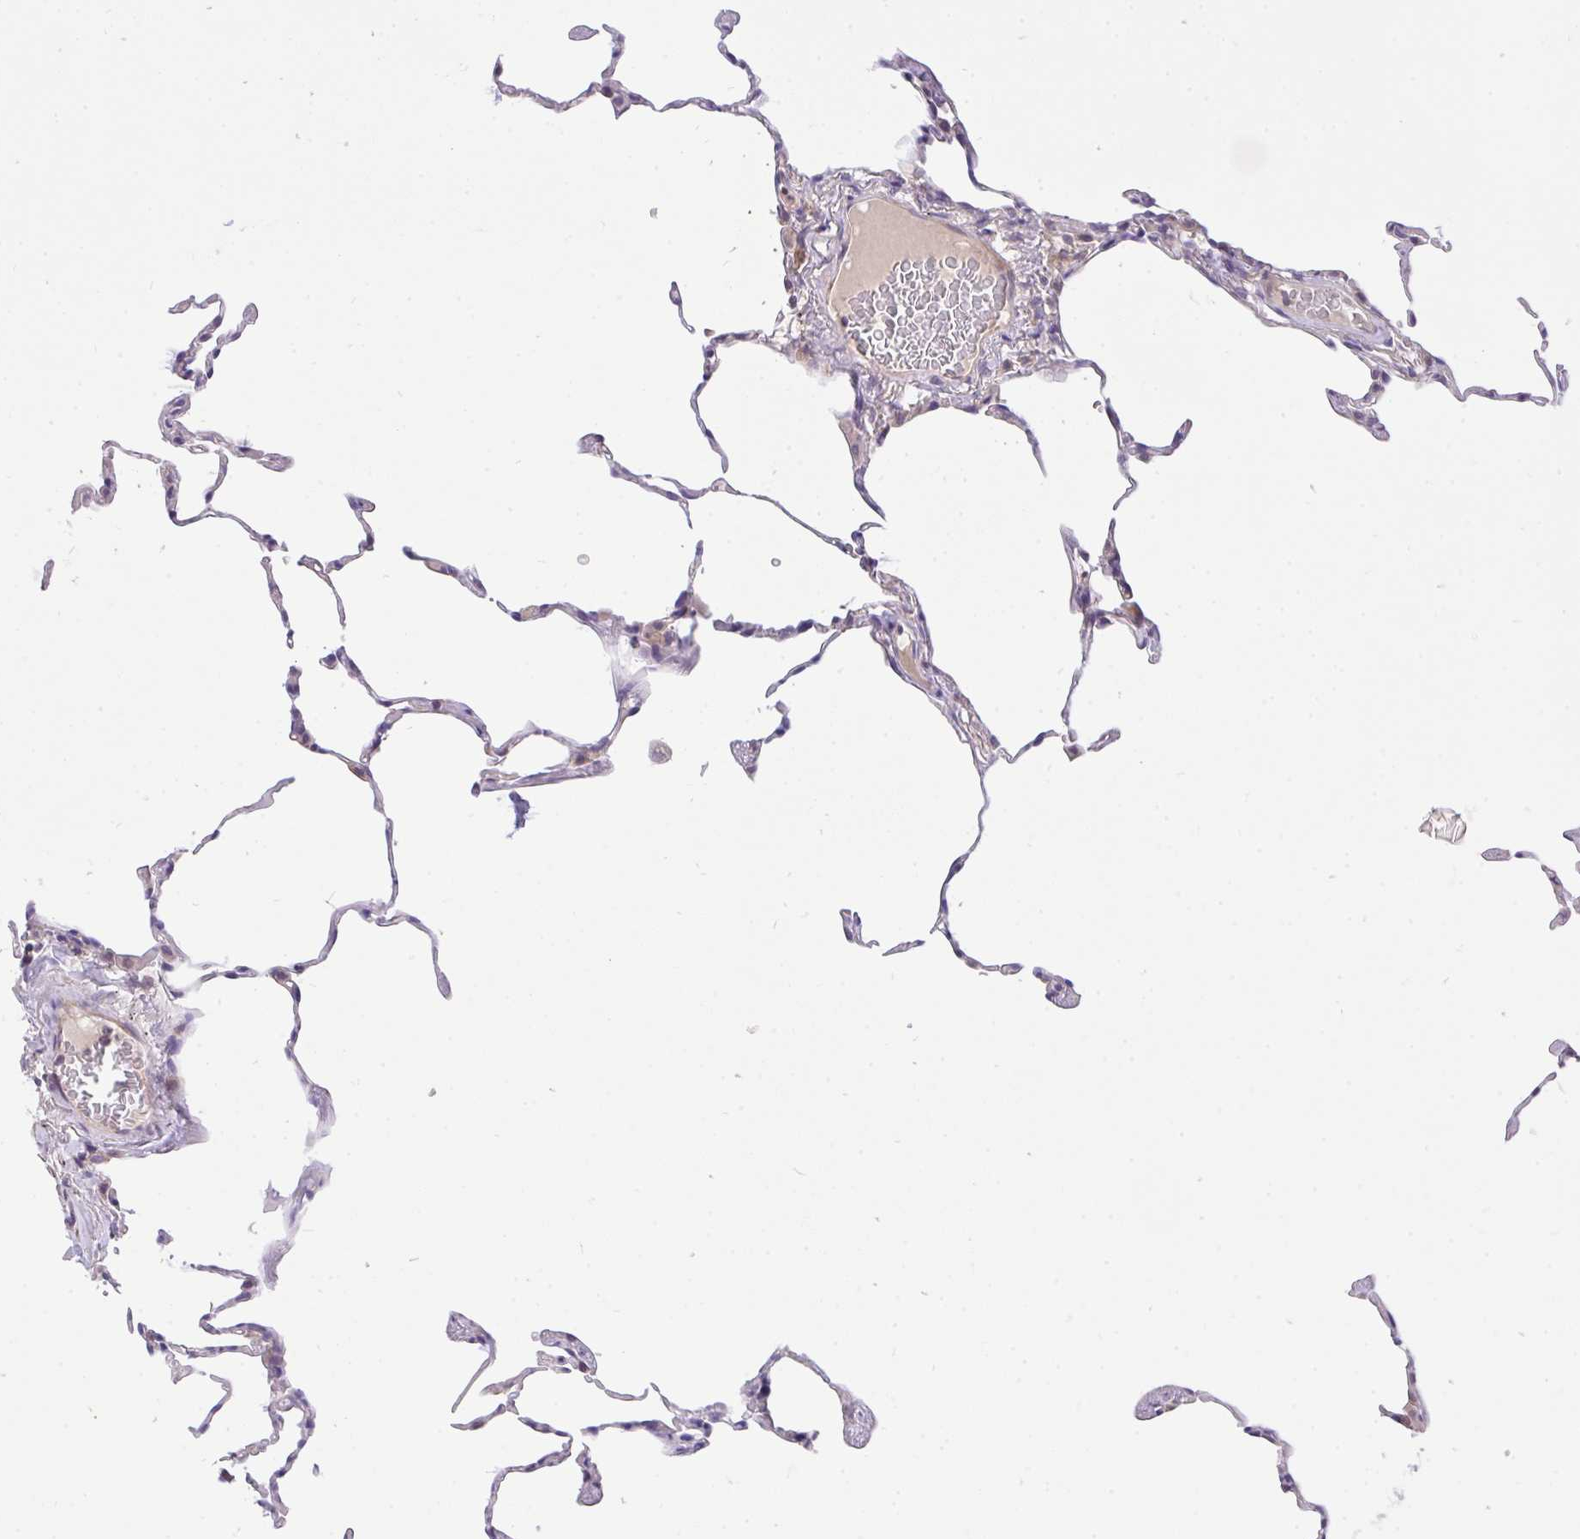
{"staining": {"intensity": "weak", "quantity": "<25%", "location": "cytoplasmic/membranous"}, "tissue": "lung", "cell_type": "Alveolar cells", "image_type": "normal", "snomed": [{"axis": "morphology", "description": "Normal tissue, NOS"}, {"axis": "topography", "description": "Lung"}], "caption": "DAB (3,3'-diaminobenzidine) immunohistochemical staining of benign human lung exhibits no significant staining in alveolar cells.", "gene": "C19orf54", "patient": {"sex": "female", "age": 57}}